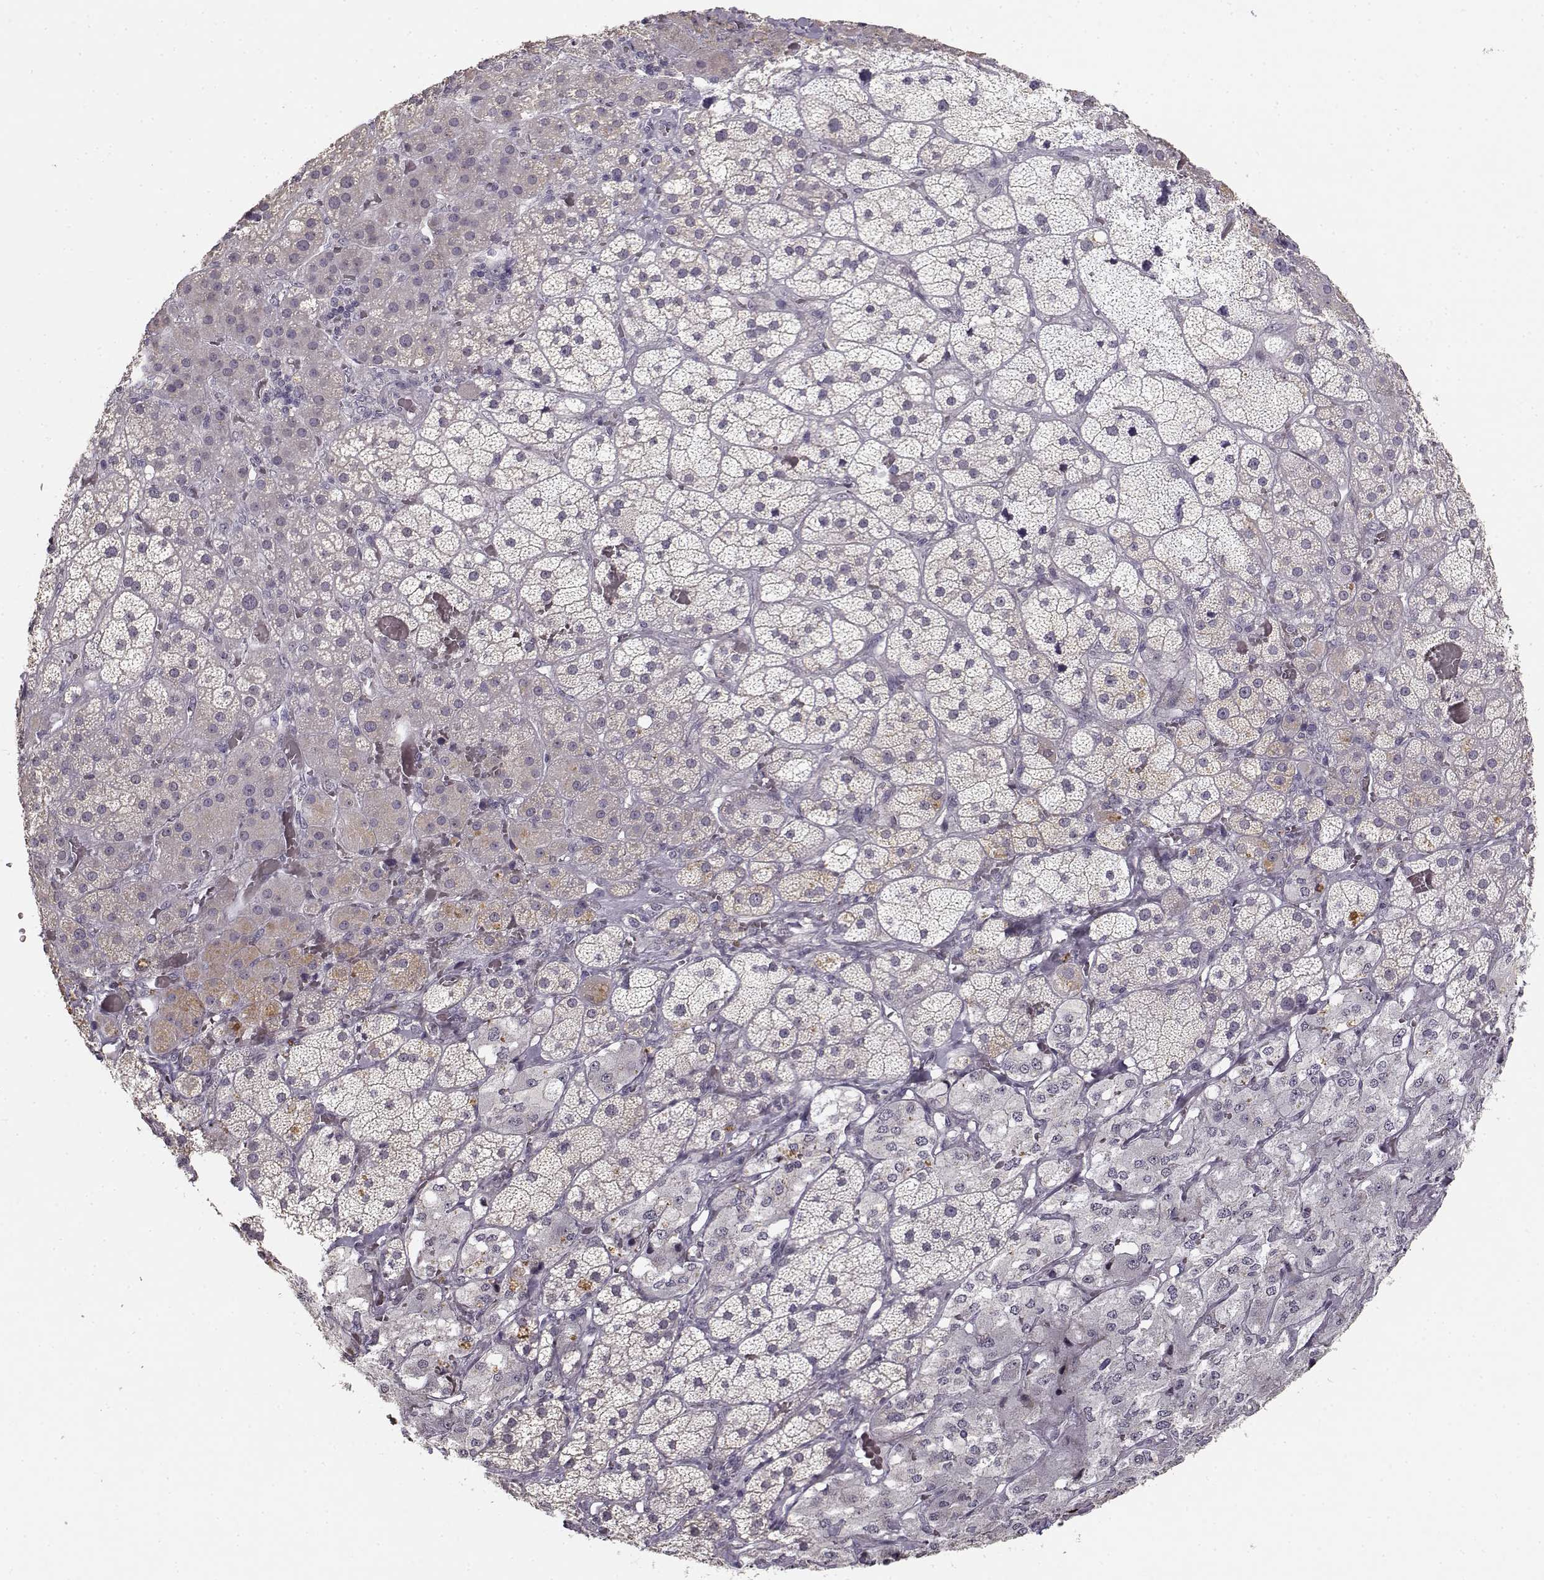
{"staining": {"intensity": "weak", "quantity": "<25%", "location": "cytoplasmic/membranous"}, "tissue": "adrenal gland", "cell_type": "Glandular cells", "image_type": "normal", "snomed": [{"axis": "morphology", "description": "Normal tissue, NOS"}, {"axis": "topography", "description": "Adrenal gland"}], "caption": "A micrograph of adrenal gland stained for a protein exhibits no brown staining in glandular cells.", "gene": "UROC1", "patient": {"sex": "male", "age": 57}}